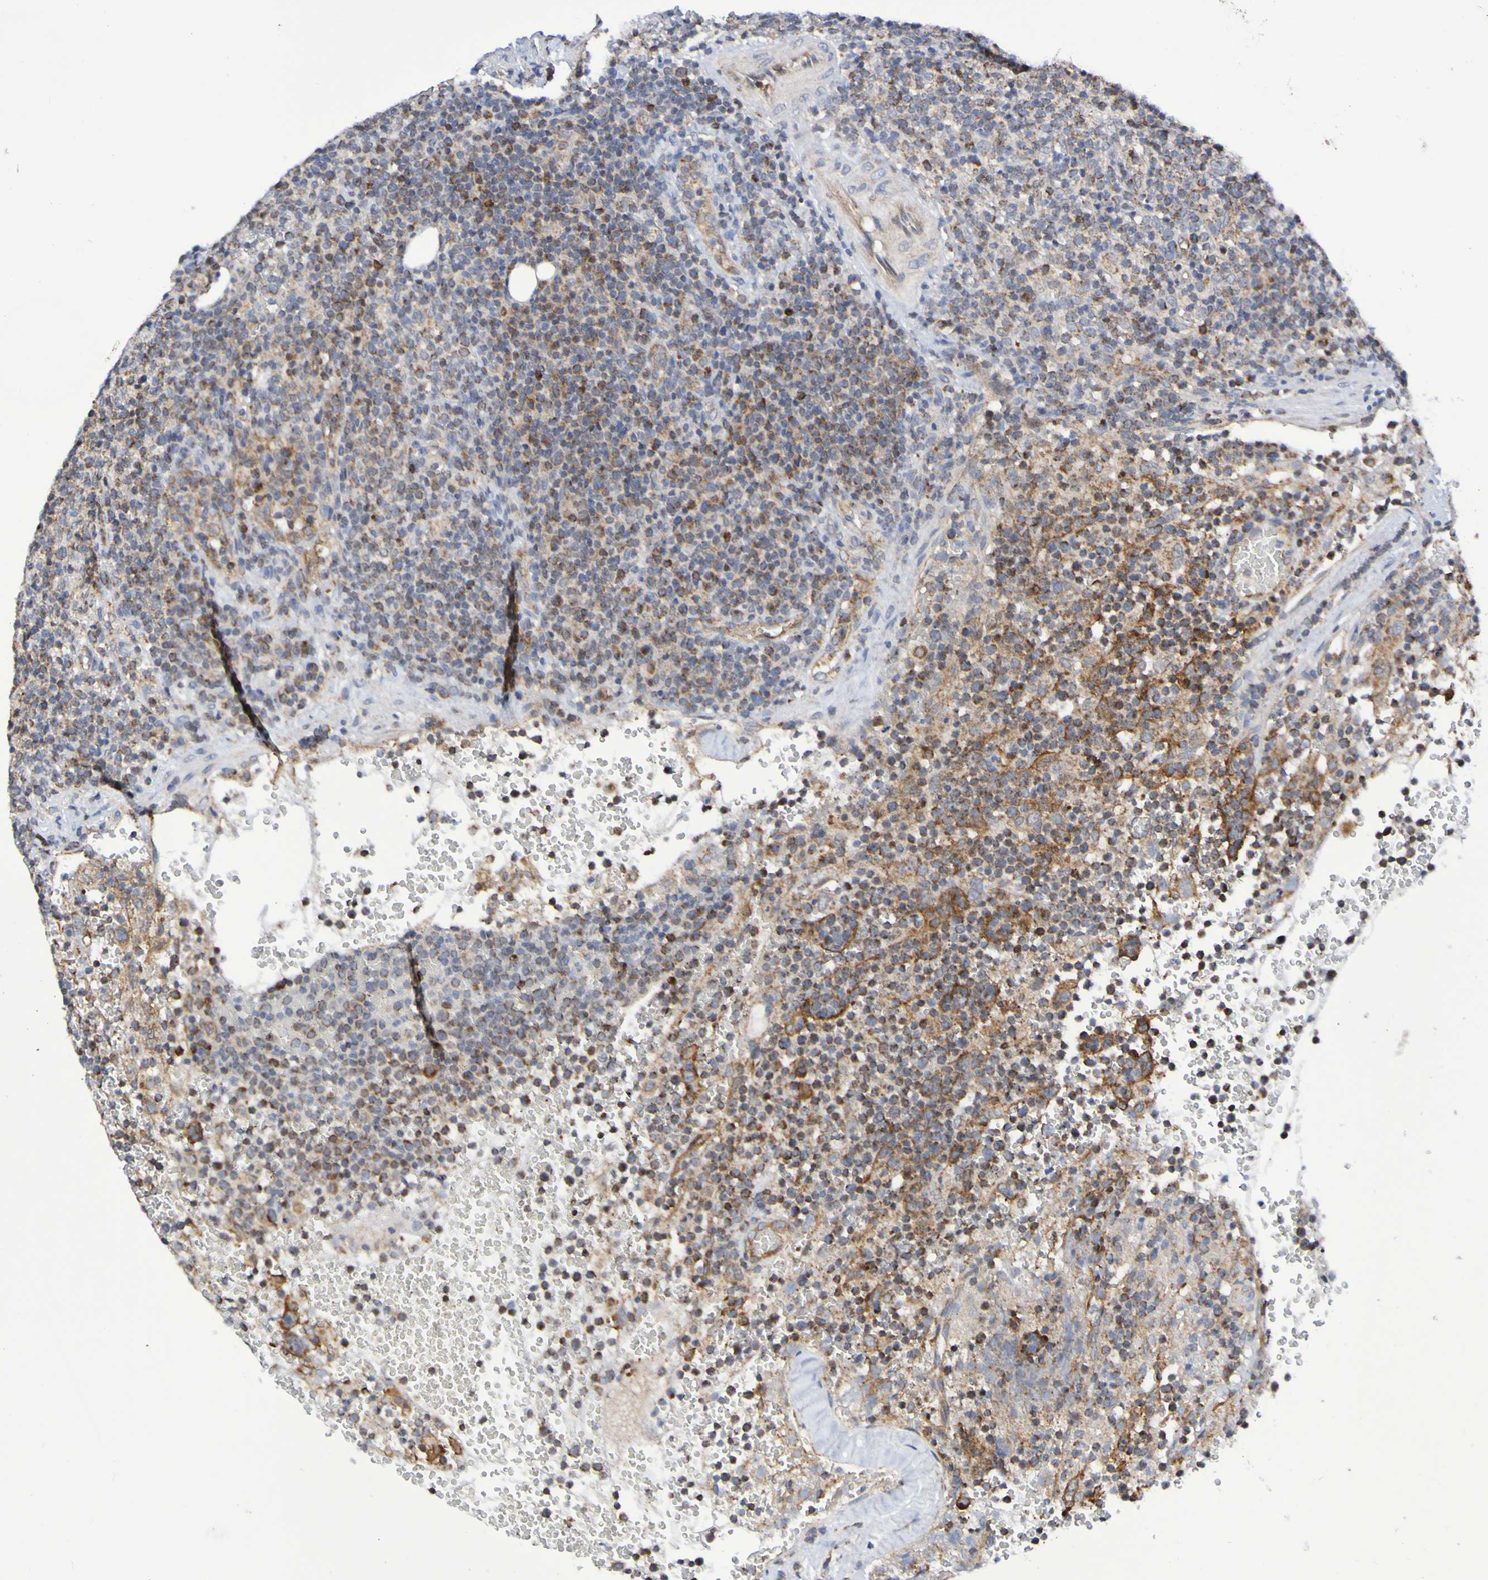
{"staining": {"intensity": "weak", "quantity": ">75%", "location": "cytoplasmic/membranous"}, "tissue": "lymphoma", "cell_type": "Tumor cells", "image_type": "cancer", "snomed": [{"axis": "morphology", "description": "Malignant lymphoma, non-Hodgkin's type, High grade"}, {"axis": "topography", "description": "Lymph node"}], "caption": "A brown stain labels weak cytoplasmic/membranous expression of a protein in high-grade malignant lymphoma, non-Hodgkin's type tumor cells.", "gene": "GJB1", "patient": {"sex": "male", "age": 61}}